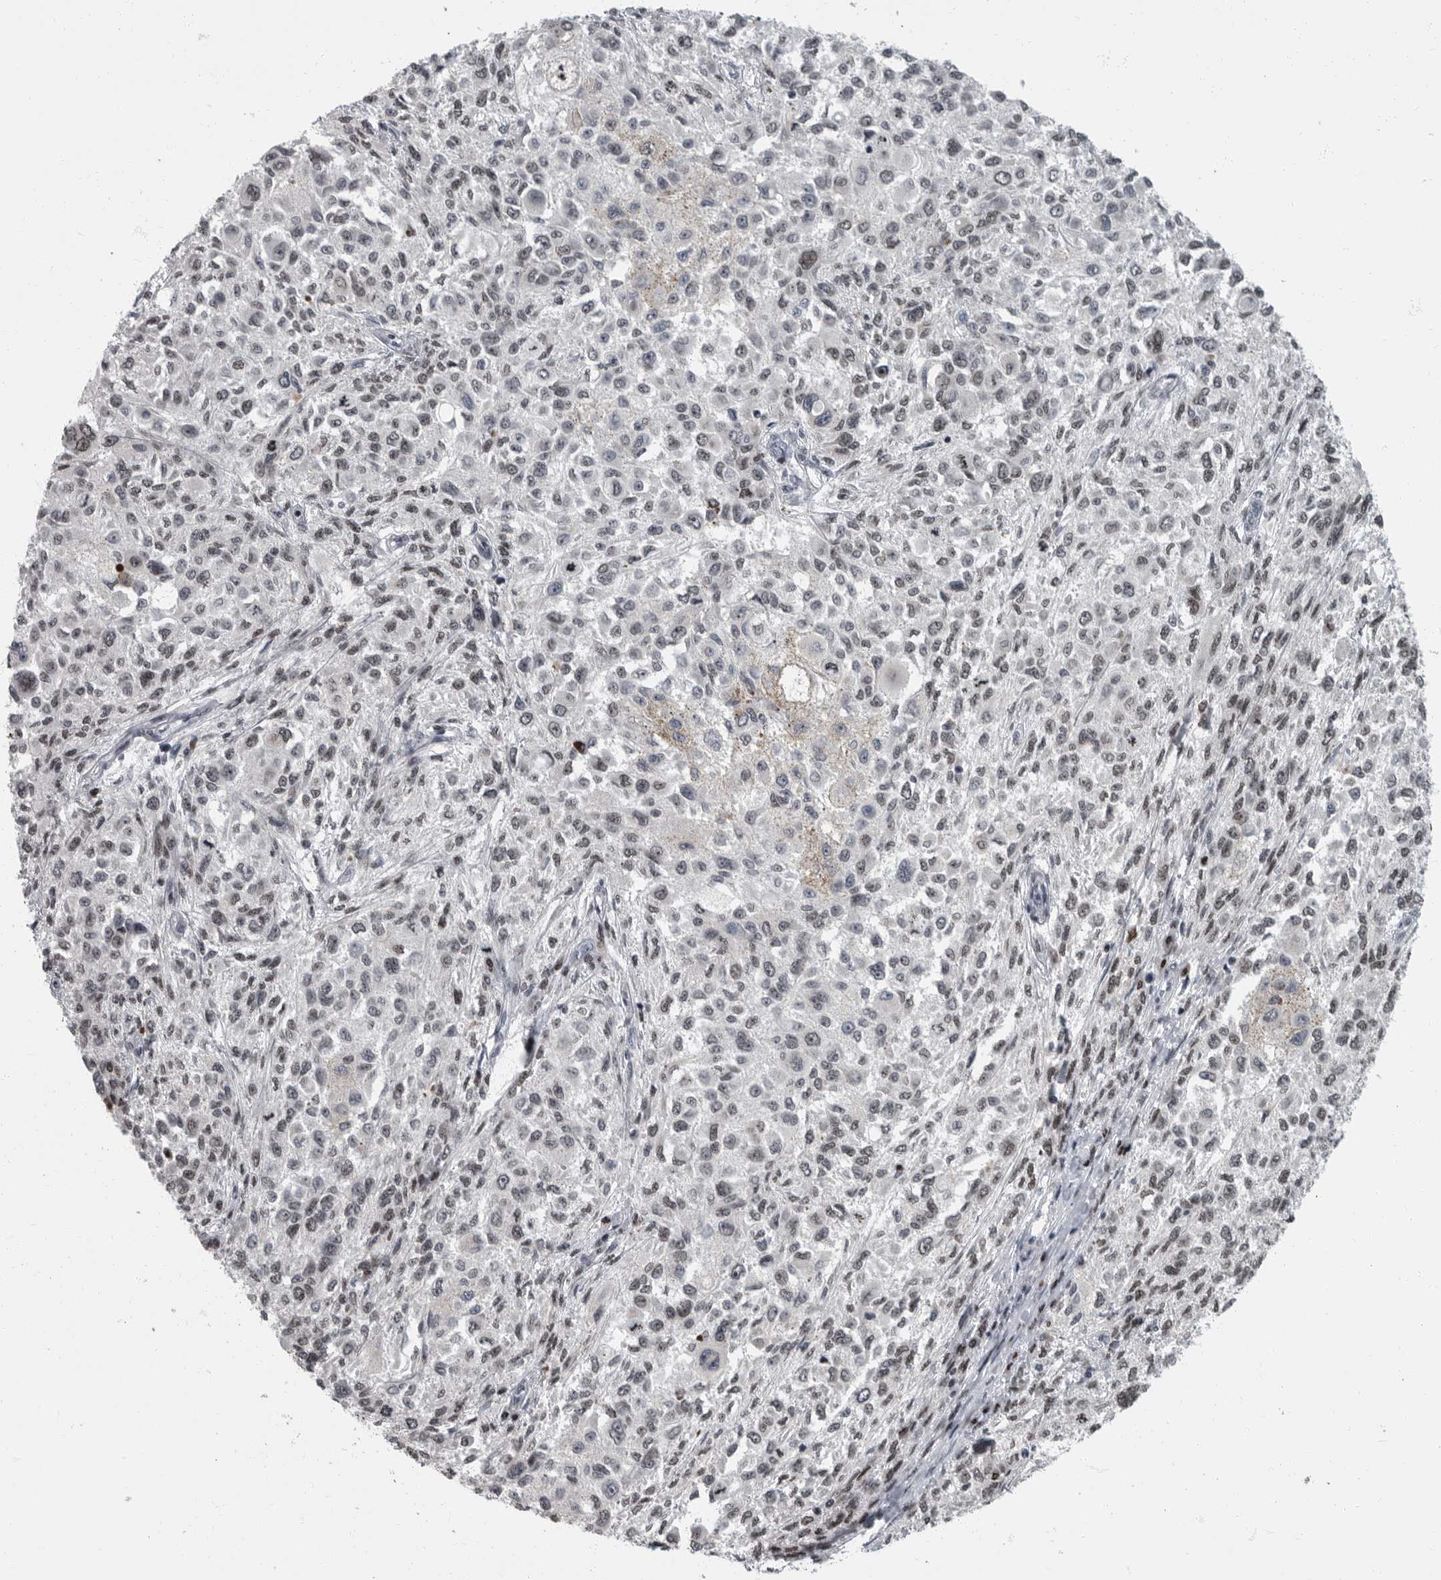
{"staining": {"intensity": "weak", "quantity": "25%-75%", "location": "nuclear"}, "tissue": "melanoma", "cell_type": "Tumor cells", "image_type": "cancer", "snomed": [{"axis": "morphology", "description": "Necrosis, NOS"}, {"axis": "morphology", "description": "Malignant melanoma, NOS"}, {"axis": "topography", "description": "Skin"}], "caption": "IHC of melanoma displays low levels of weak nuclear expression in about 25%-75% of tumor cells. Using DAB (3,3'-diaminobenzidine) (brown) and hematoxylin (blue) stains, captured at high magnification using brightfield microscopy.", "gene": "EVI5", "patient": {"sex": "female", "age": 87}}